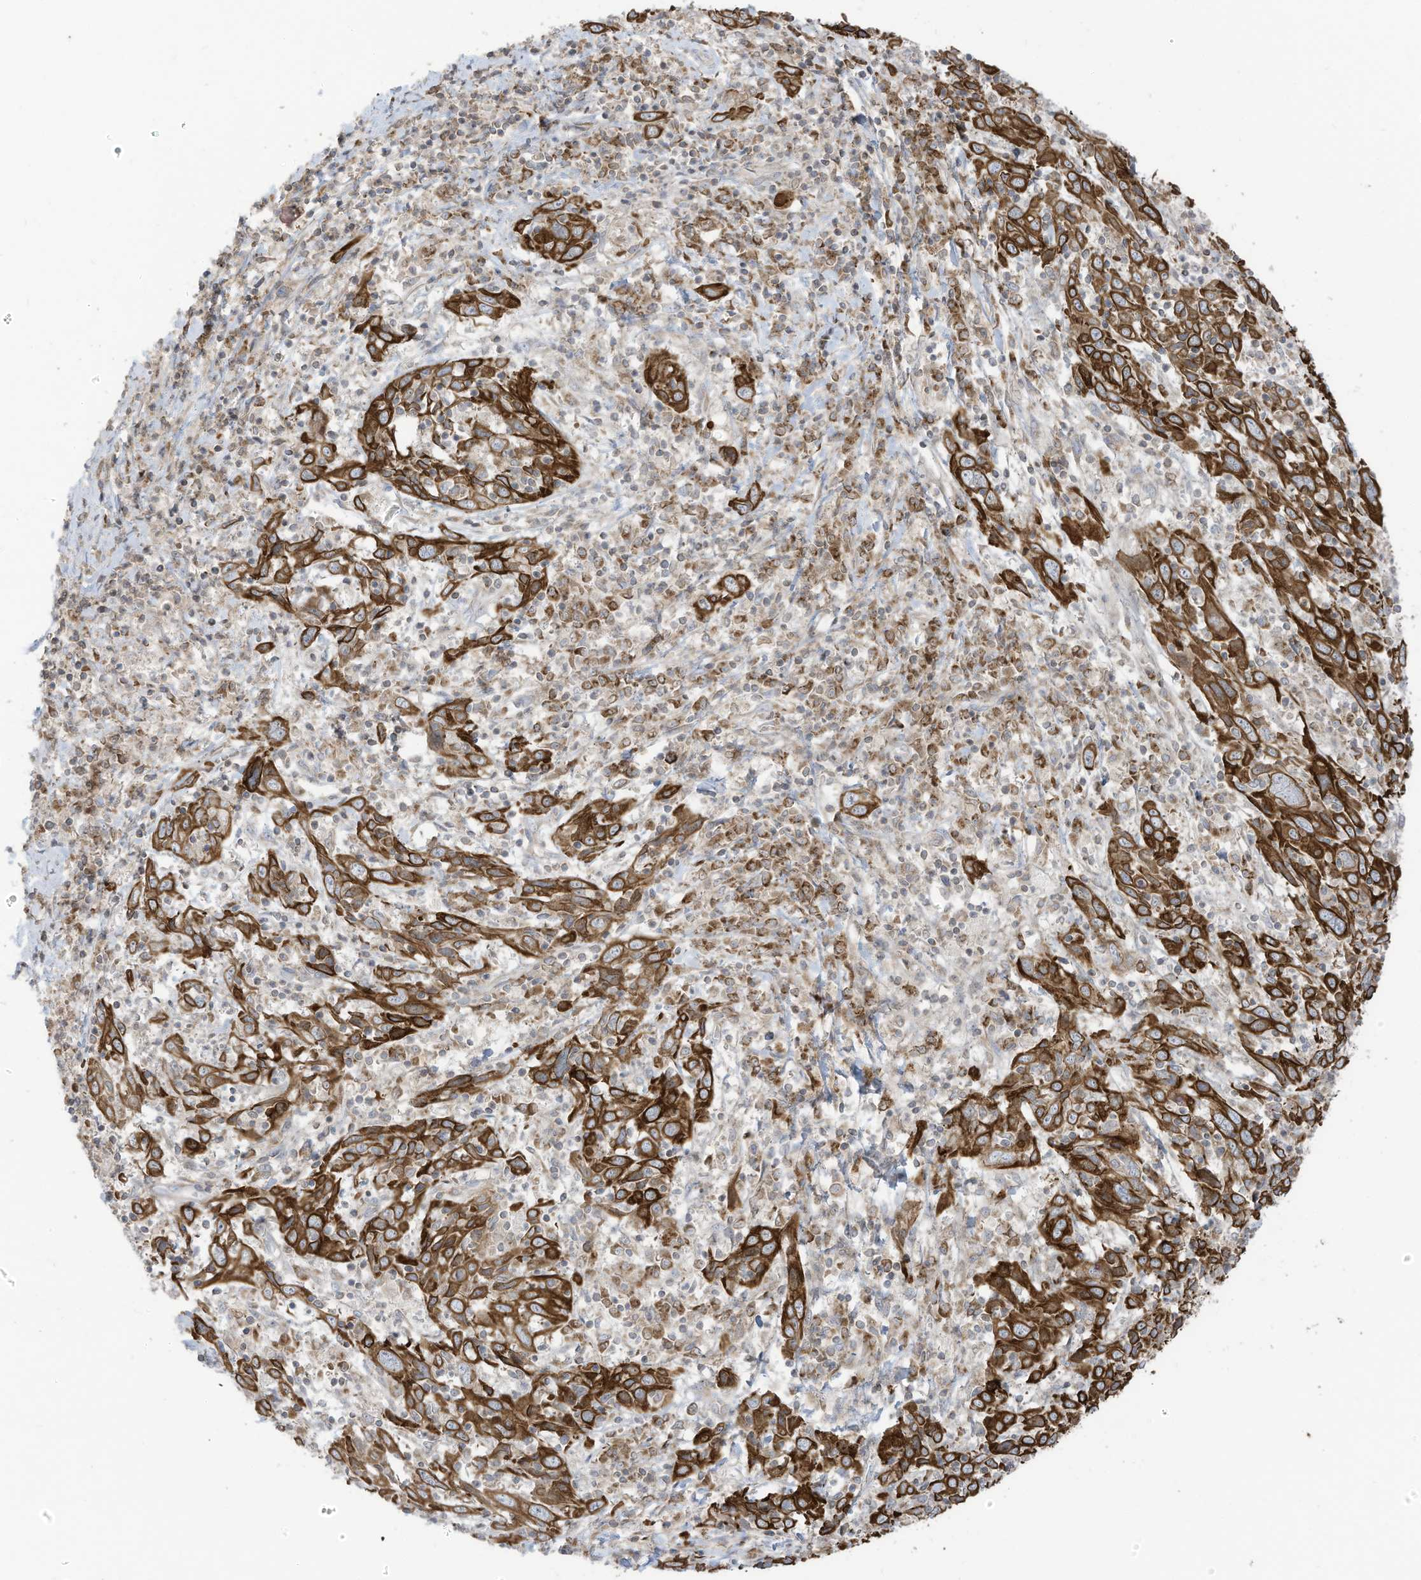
{"staining": {"intensity": "strong", "quantity": ">75%", "location": "cytoplasmic/membranous"}, "tissue": "cervical cancer", "cell_type": "Tumor cells", "image_type": "cancer", "snomed": [{"axis": "morphology", "description": "Squamous cell carcinoma, NOS"}, {"axis": "topography", "description": "Cervix"}], "caption": "Tumor cells exhibit high levels of strong cytoplasmic/membranous positivity in about >75% of cells in cervical cancer.", "gene": "CGAS", "patient": {"sex": "female", "age": 46}}